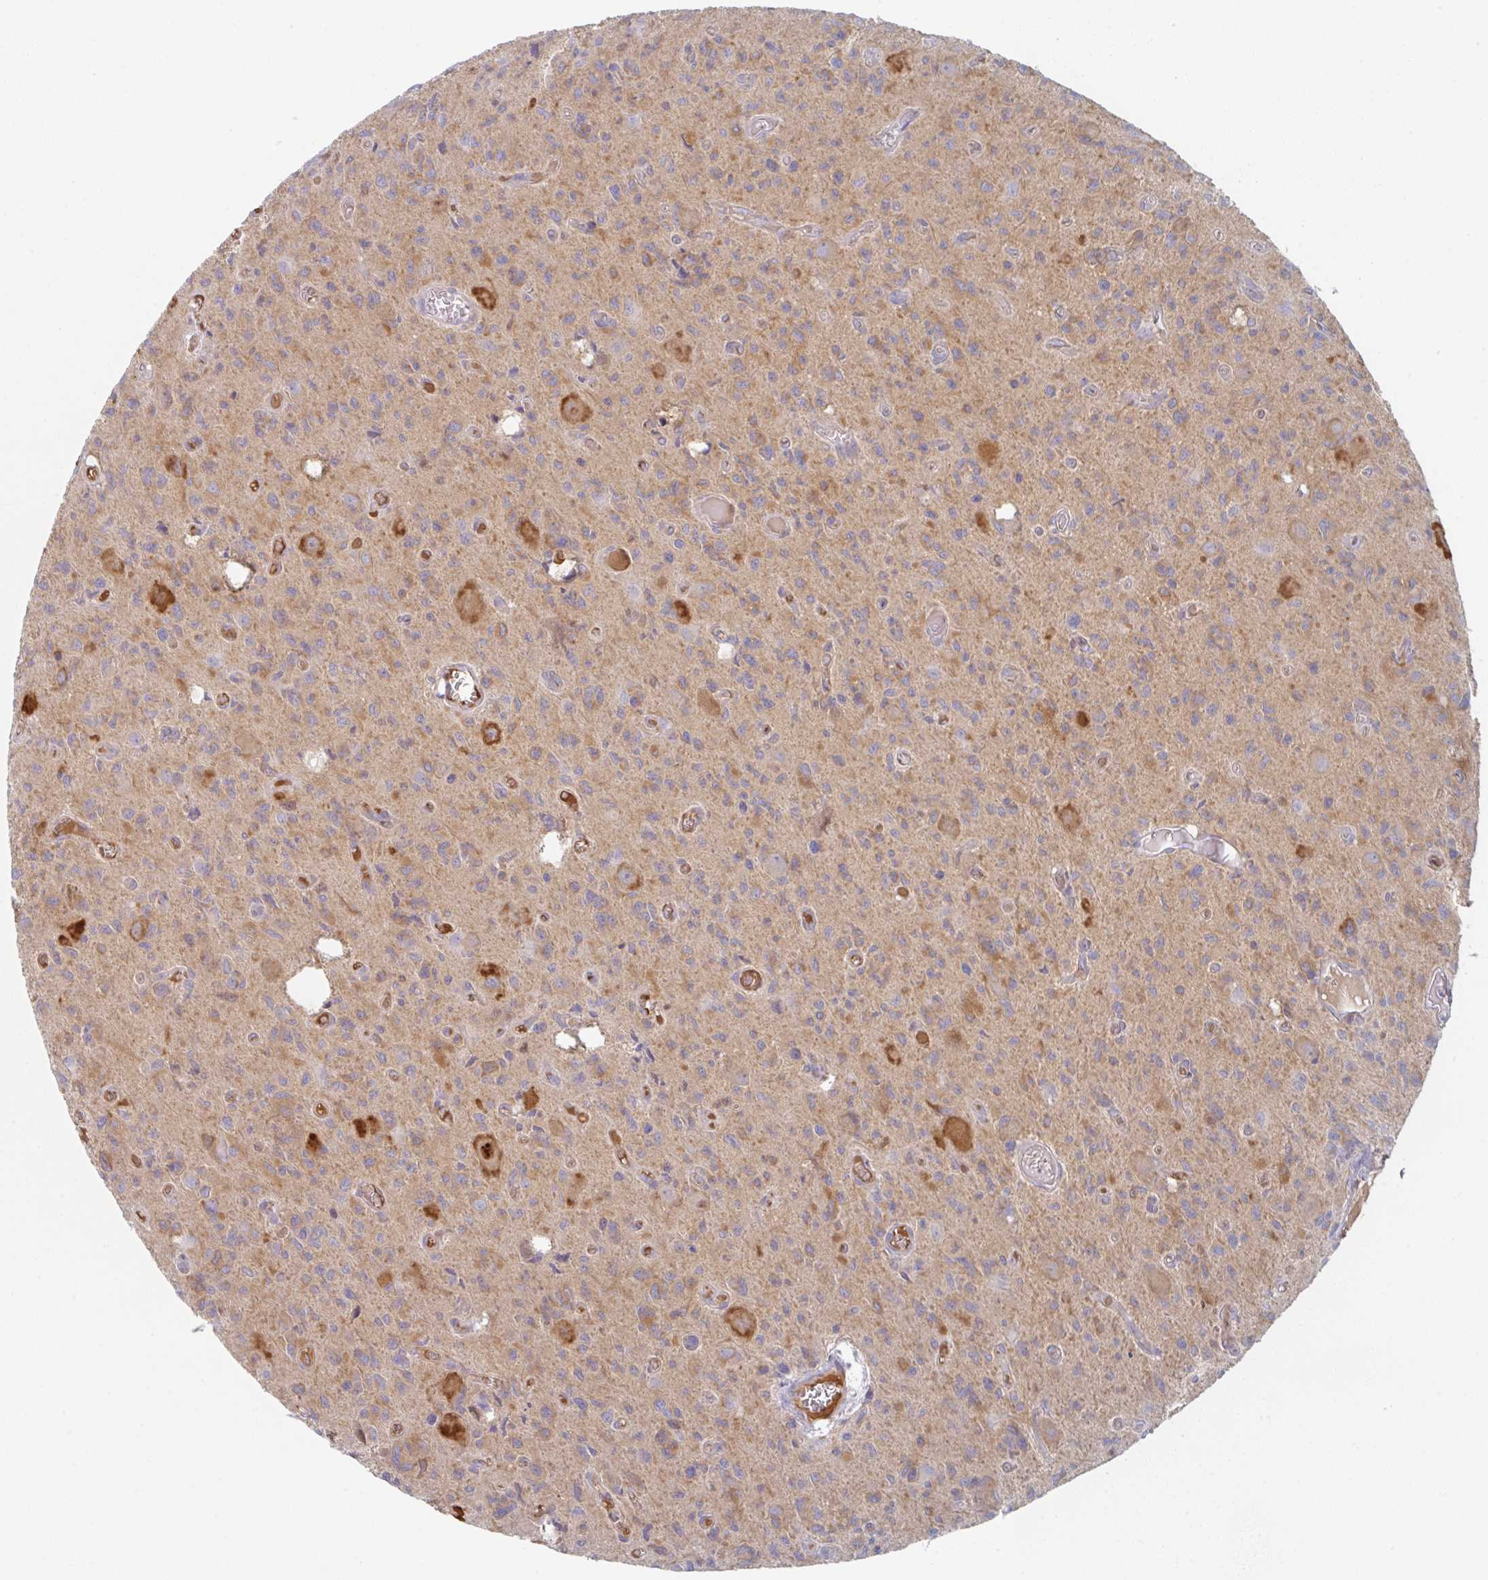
{"staining": {"intensity": "weak", "quantity": "25%-75%", "location": "cytoplasmic/membranous"}, "tissue": "glioma", "cell_type": "Tumor cells", "image_type": "cancer", "snomed": [{"axis": "morphology", "description": "Glioma, malignant, High grade"}, {"axis": "topography", "description": "Brain"}], "caption": "There is low levels of weak cytoplasmic/membranous staining in tumor cells of malignant glioma (high-grade), as demonstrated by immunohistochemical staining (brown color).", "gene": "AMPD2", "patient": {"sex": "male", "age": 76}}